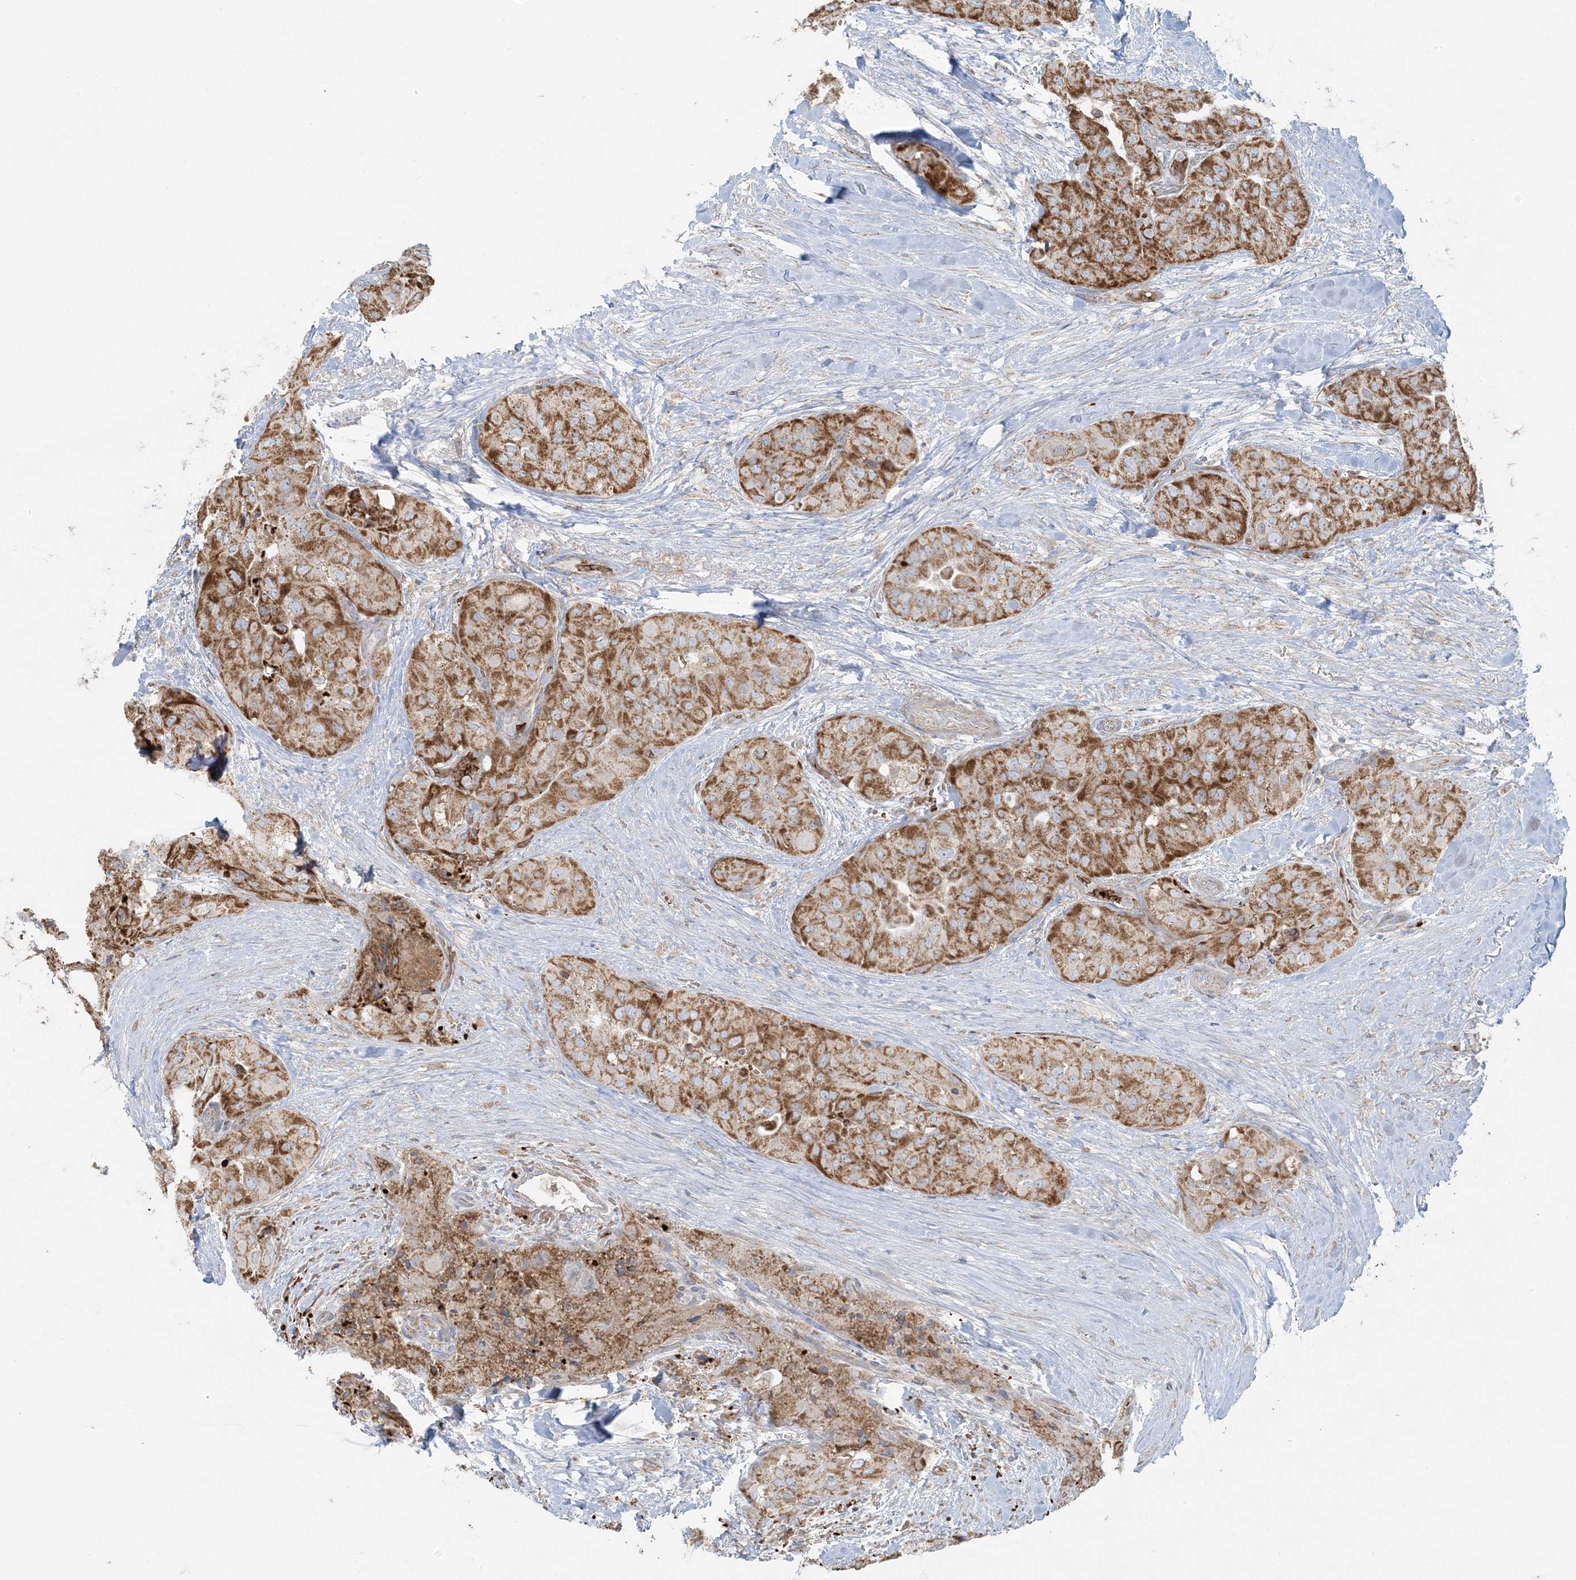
{"staining": {"intensity": "moderate", "quantity": ">75%", "location": "cytoplasmic/membranous"}, "tissue": "thyroid cancer", "cell_type": "Tumor cells", "image_type": "cancer", "snomed": [{"axis": "morphology", "description": "Papillary adenocarcinoma, NOS"}, {"axis": "topography", "description": "Thyroid gland"}], "caption": "An immunohistochemistry photomicrograph of neoplastic tissue is shown. Protein staining in brown shows moderate cytoplasmic/membranous positivity in papillary adenocarcinoma (thyroid) within tumor cells.", "gene": "PIK3R4", "patient": {"sex": "female", "age": 59}}